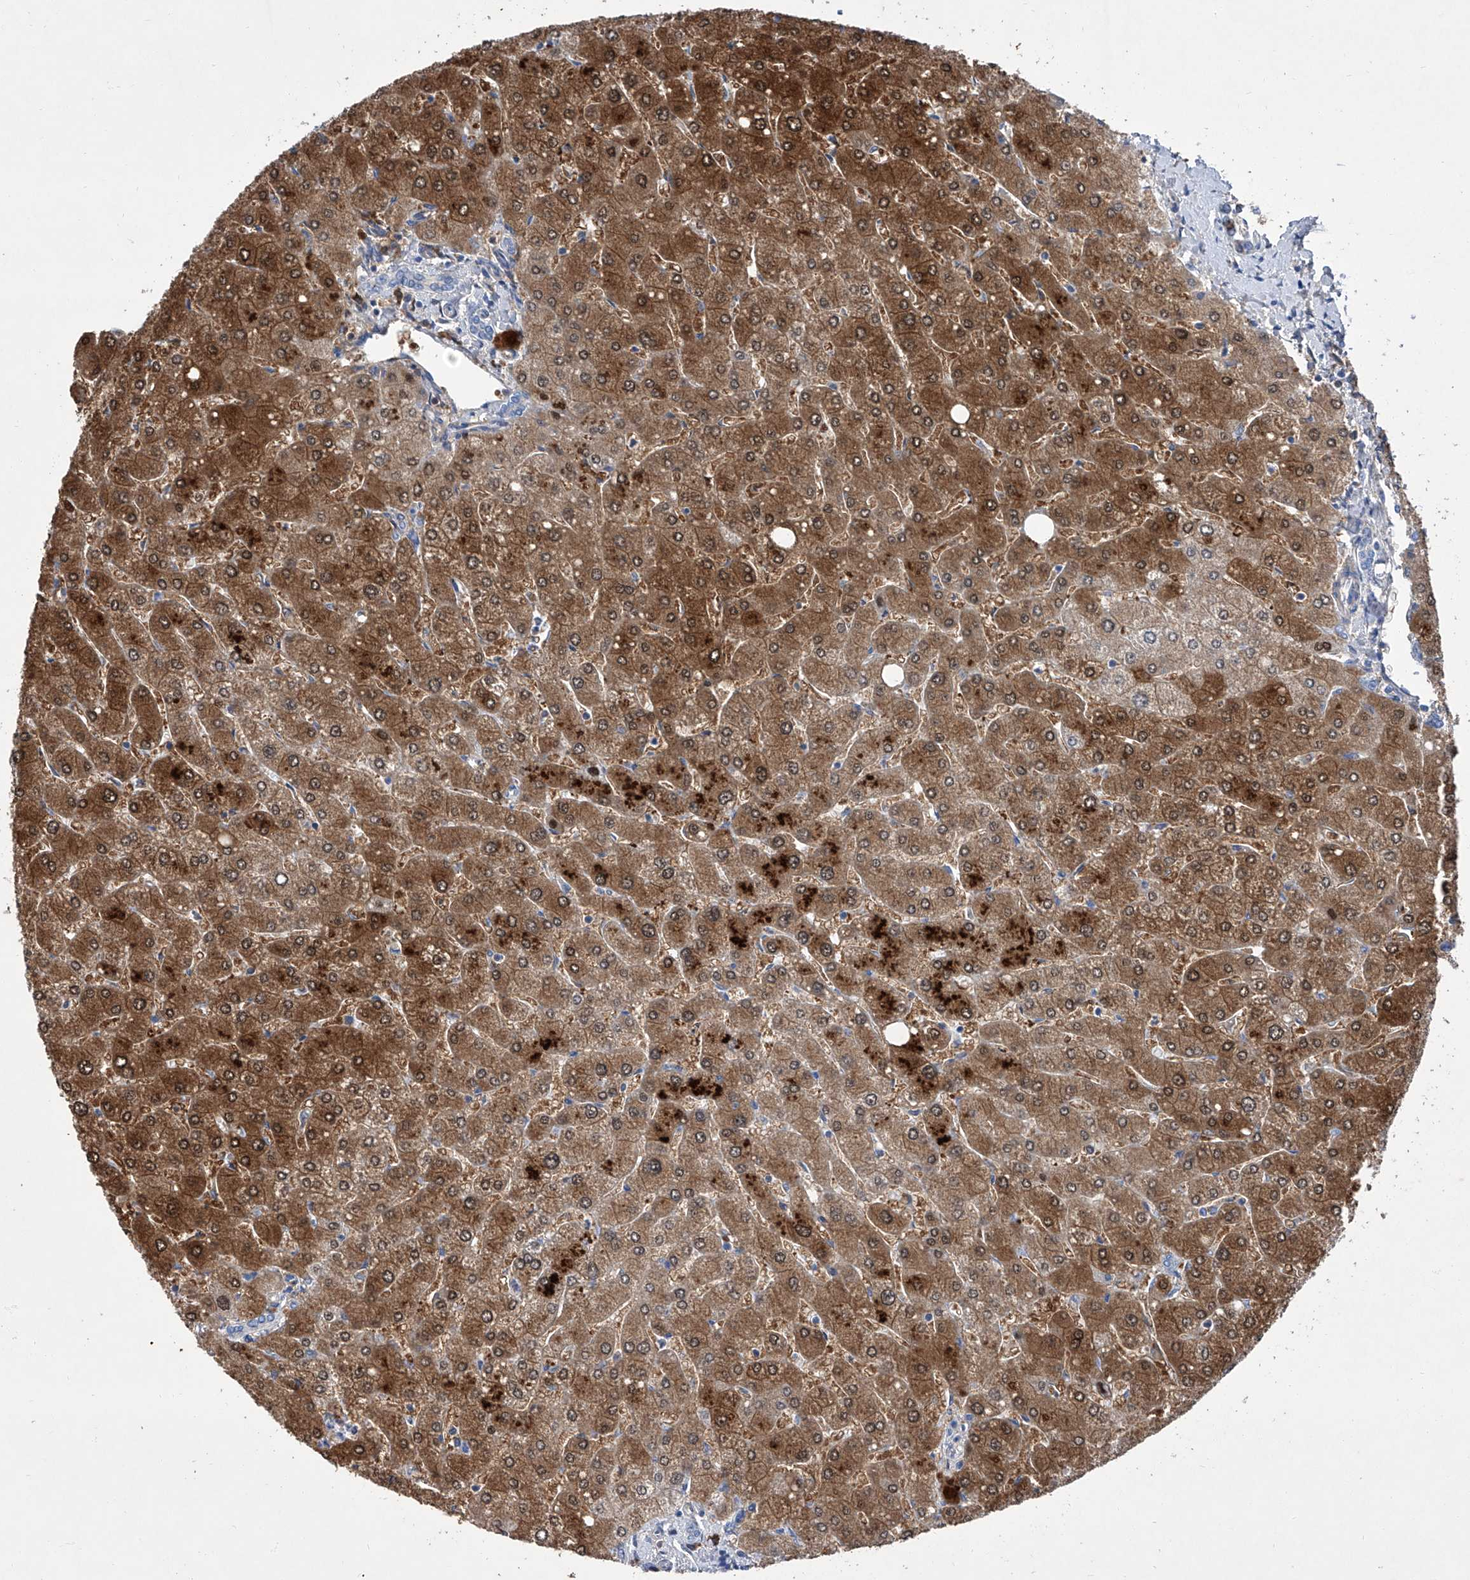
{"staining": {"intensity": "negative", "quantity": "none", "location": "none"}, "tissue": "liver", "cell_type": "Cholangiocytes", "image_type": "normal", "snomed": [{"axis": "morphology", "description": "Normal tissue, NOS"}, {"axis": "topography", "description": "Liver"}], "caption": "The IHC image has no significant positivity in cholangiocytes of liver. (Immunohistochemistry, brightfield microscopy, high magnification).", "gene": "GPT", "patient": {"sex": "male", "age": 55}}